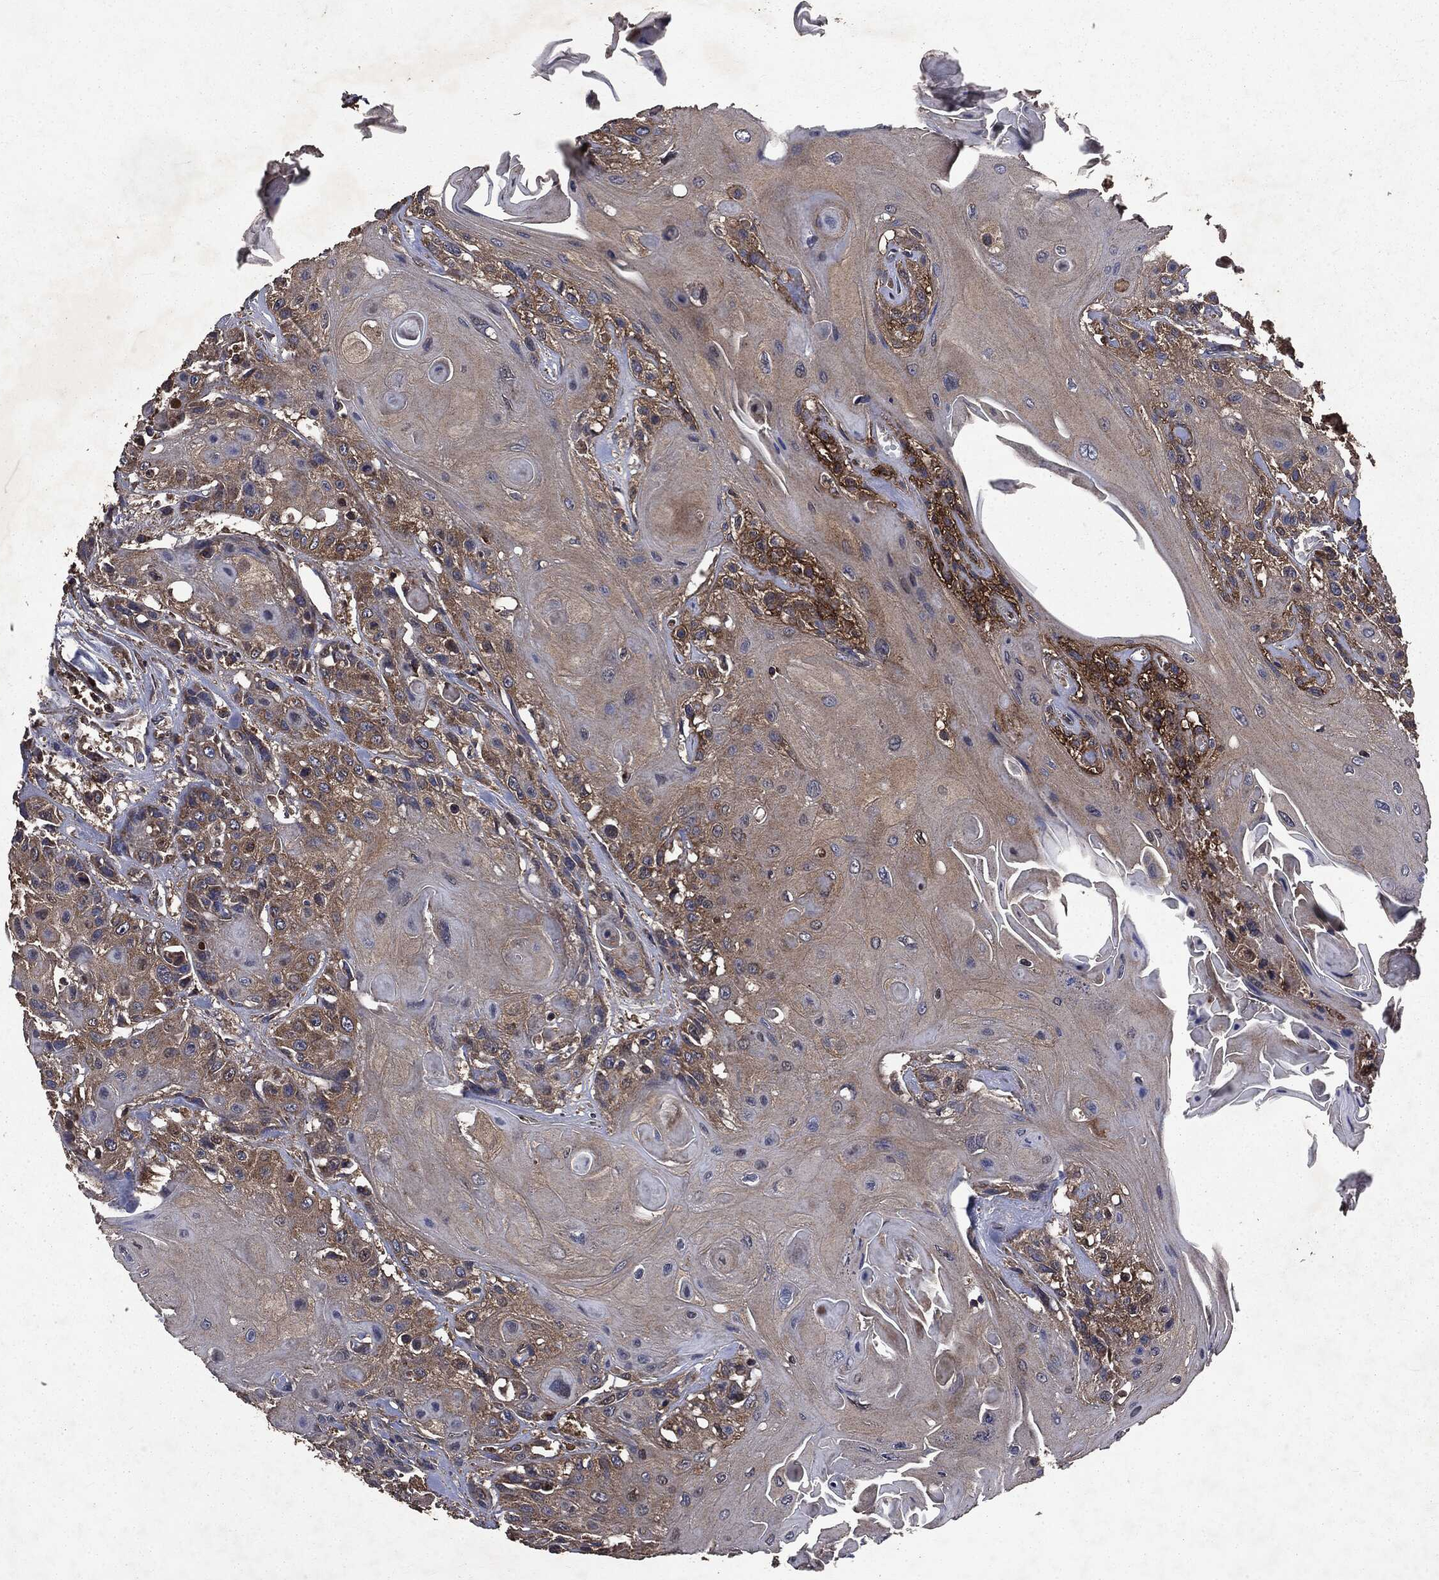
{"staining": {"intensity": "moderate", "quantity": ">75%", "location": "cytoplasmic/membranous"}, "tissue": "head and neck cancer", "cell_type": "Tumor cells", "image_type": "cancer", "snomed": [{"axis": "morphology", "description": "Squamous cell carcinoma, NOS"}, {"axis": "topography", "description": "Head-Neck"}], "caption": "High-power microscopy captured an immunohistochemistry (IHC) image of head and neck squamous cell carcinoma, revealing moderate cytoplasmic/membranous expression in about >75% of tumor cells.", "gene": "MAPK6", "patient": {"sex": "female", "age": 59}}